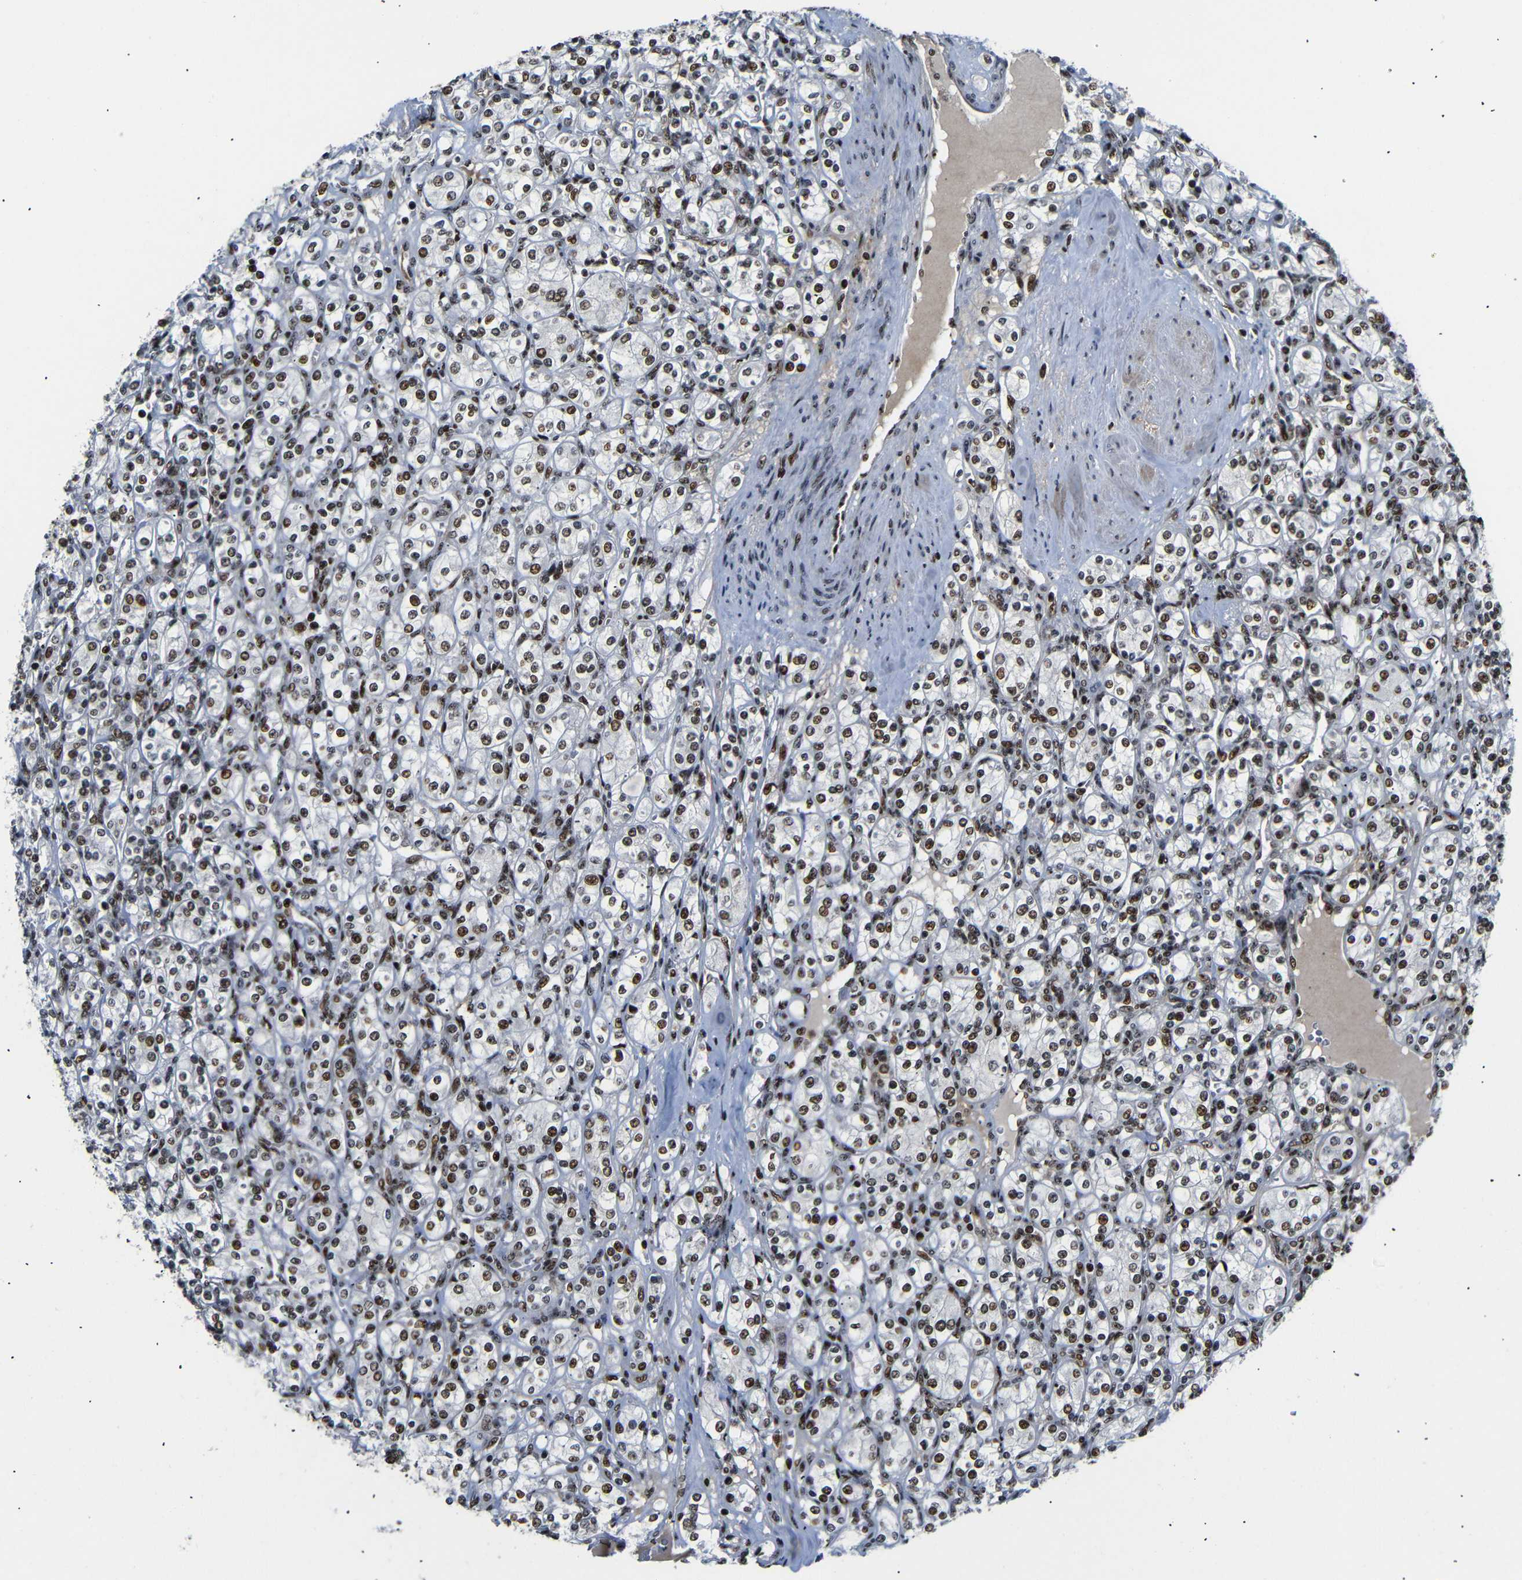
{"staining": {"intensity": "strong", "quantity": ">75%", "location": "nuclear"}, "tissue": "renal cancer", "cell_type": "Tumor cells", "image_type": "cancer", "snomed": [{"axis": "morphology", "description": "Adenocarcinoma, NOS"}, {"axis": "topography", "description": "Kidney"}], "caption": "Immunohistochemical staining of human renal cancer (adenocarcinoma) demonstrates high levels of strong nuclear protein staining in approximately >75% of tumor cells.", "gene": "SETDB2", "patient": {"sex": "male", "age": 77}}